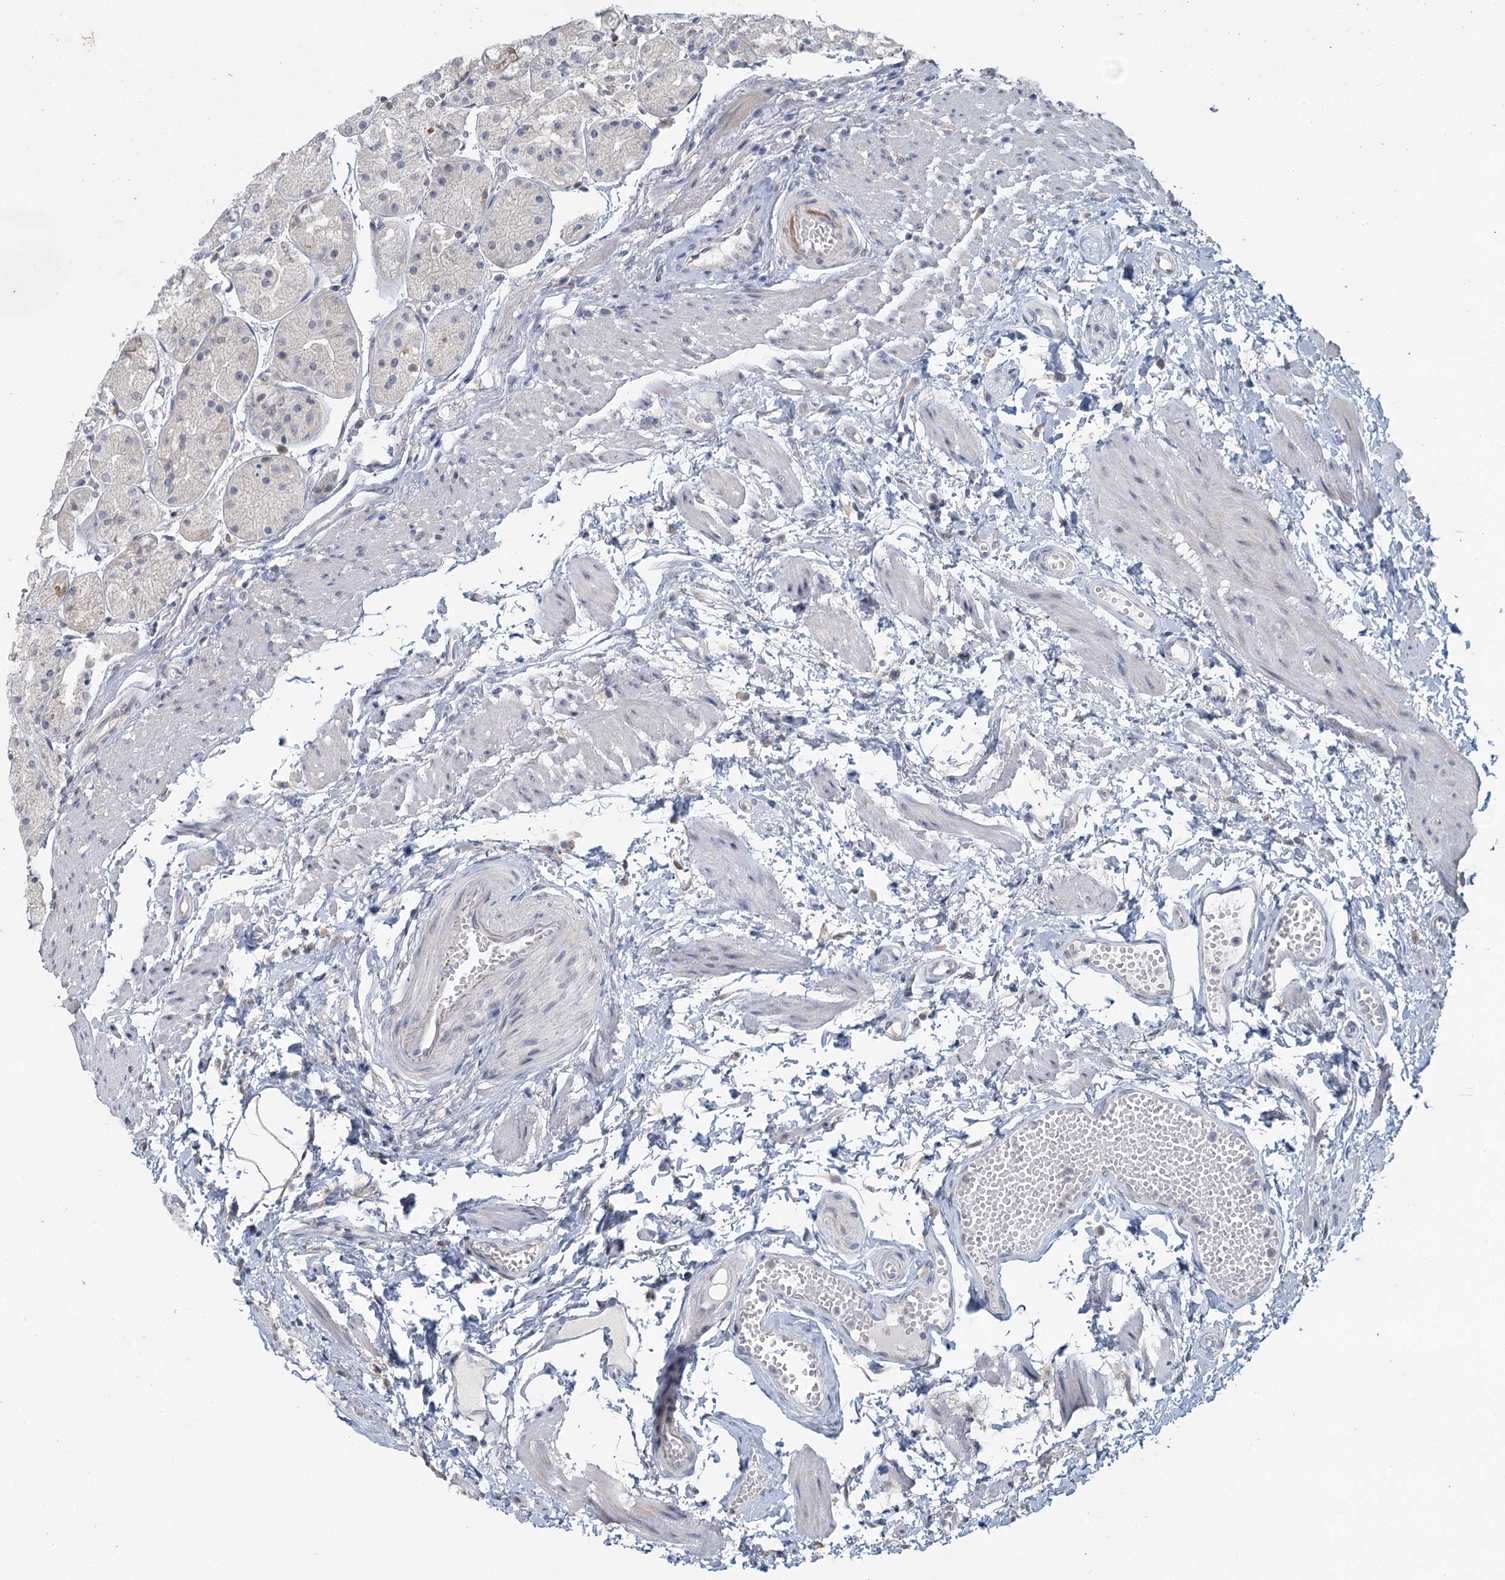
{"staining": {"intensity": "weak", "quantity": "<25%", "location": "cytoplasmic/membranous"}, "tissue": "stomach", "cell_type": "Glandular cells", "image_type": "normal", "snomed": [{"axis": "morphology", "description": "Normal tissue, NOS"}, {"axis": "topography", "description": "Stomach, upper"}], "caption": "Histopathology image shows no significant protein staining in glandular cells of normal stomach.", "gene": "MYO7B", "patient": {"sex": "male", "age": 72}}